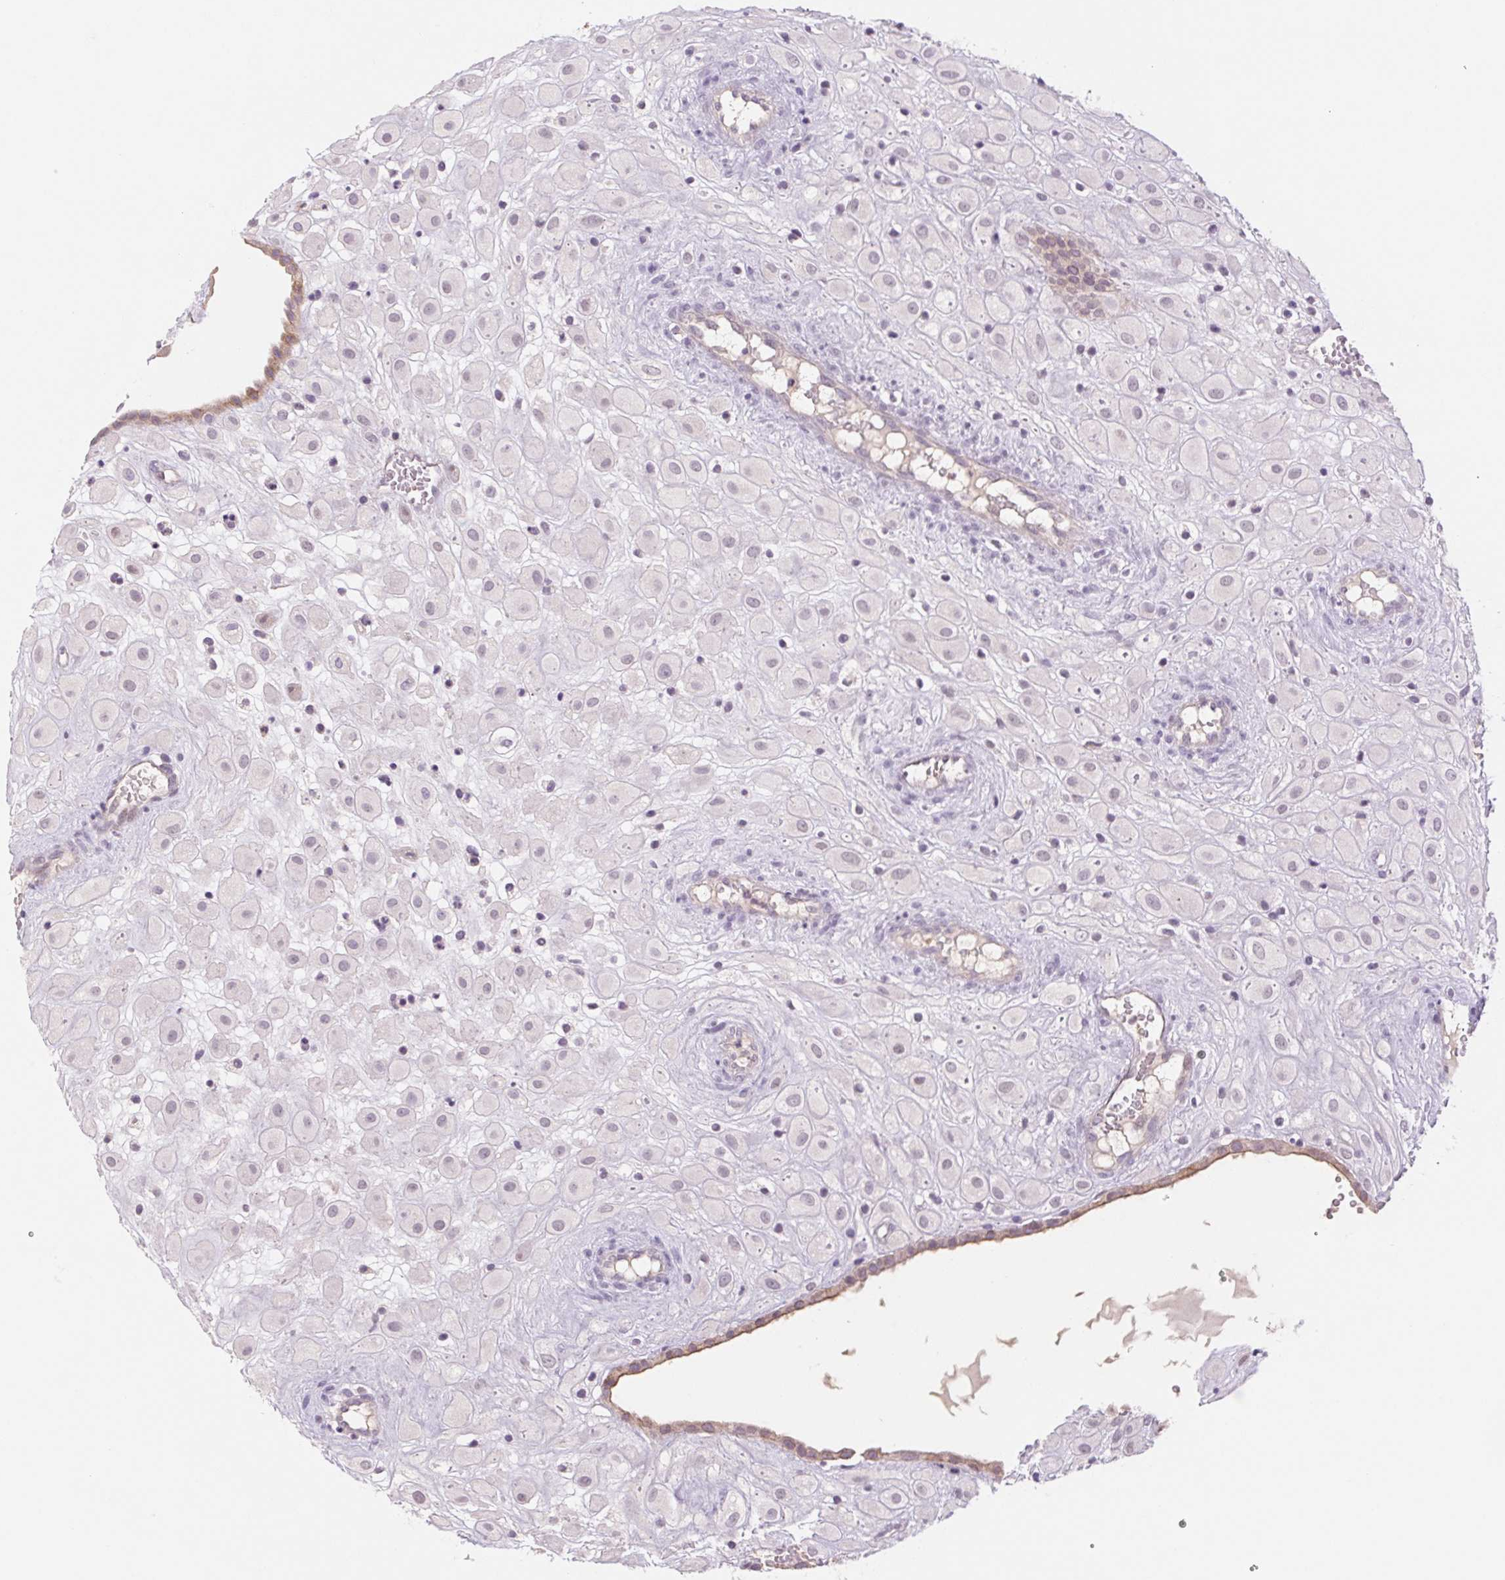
{"staining": {"intensity": "negative", "quantity": "none", "location": "none"}, "tissue": "placenta", "cell_type": "Decidual cells", "image_type": "normal", "snomed": [{"axis": "morphology", "description": "Normal tissue, NOS"}, {"axis": "topography", "description": "Placenta"}], "caption": "Immunohistochemistry (IHC) micrograph of benign placenta: human placenta stained with DAB (3,3'-diaminobenzidine) demonstrates no significant protein expression in decidual cells.", "gene": "KRT1", "patient": {"sex": "female", "age": 24}}